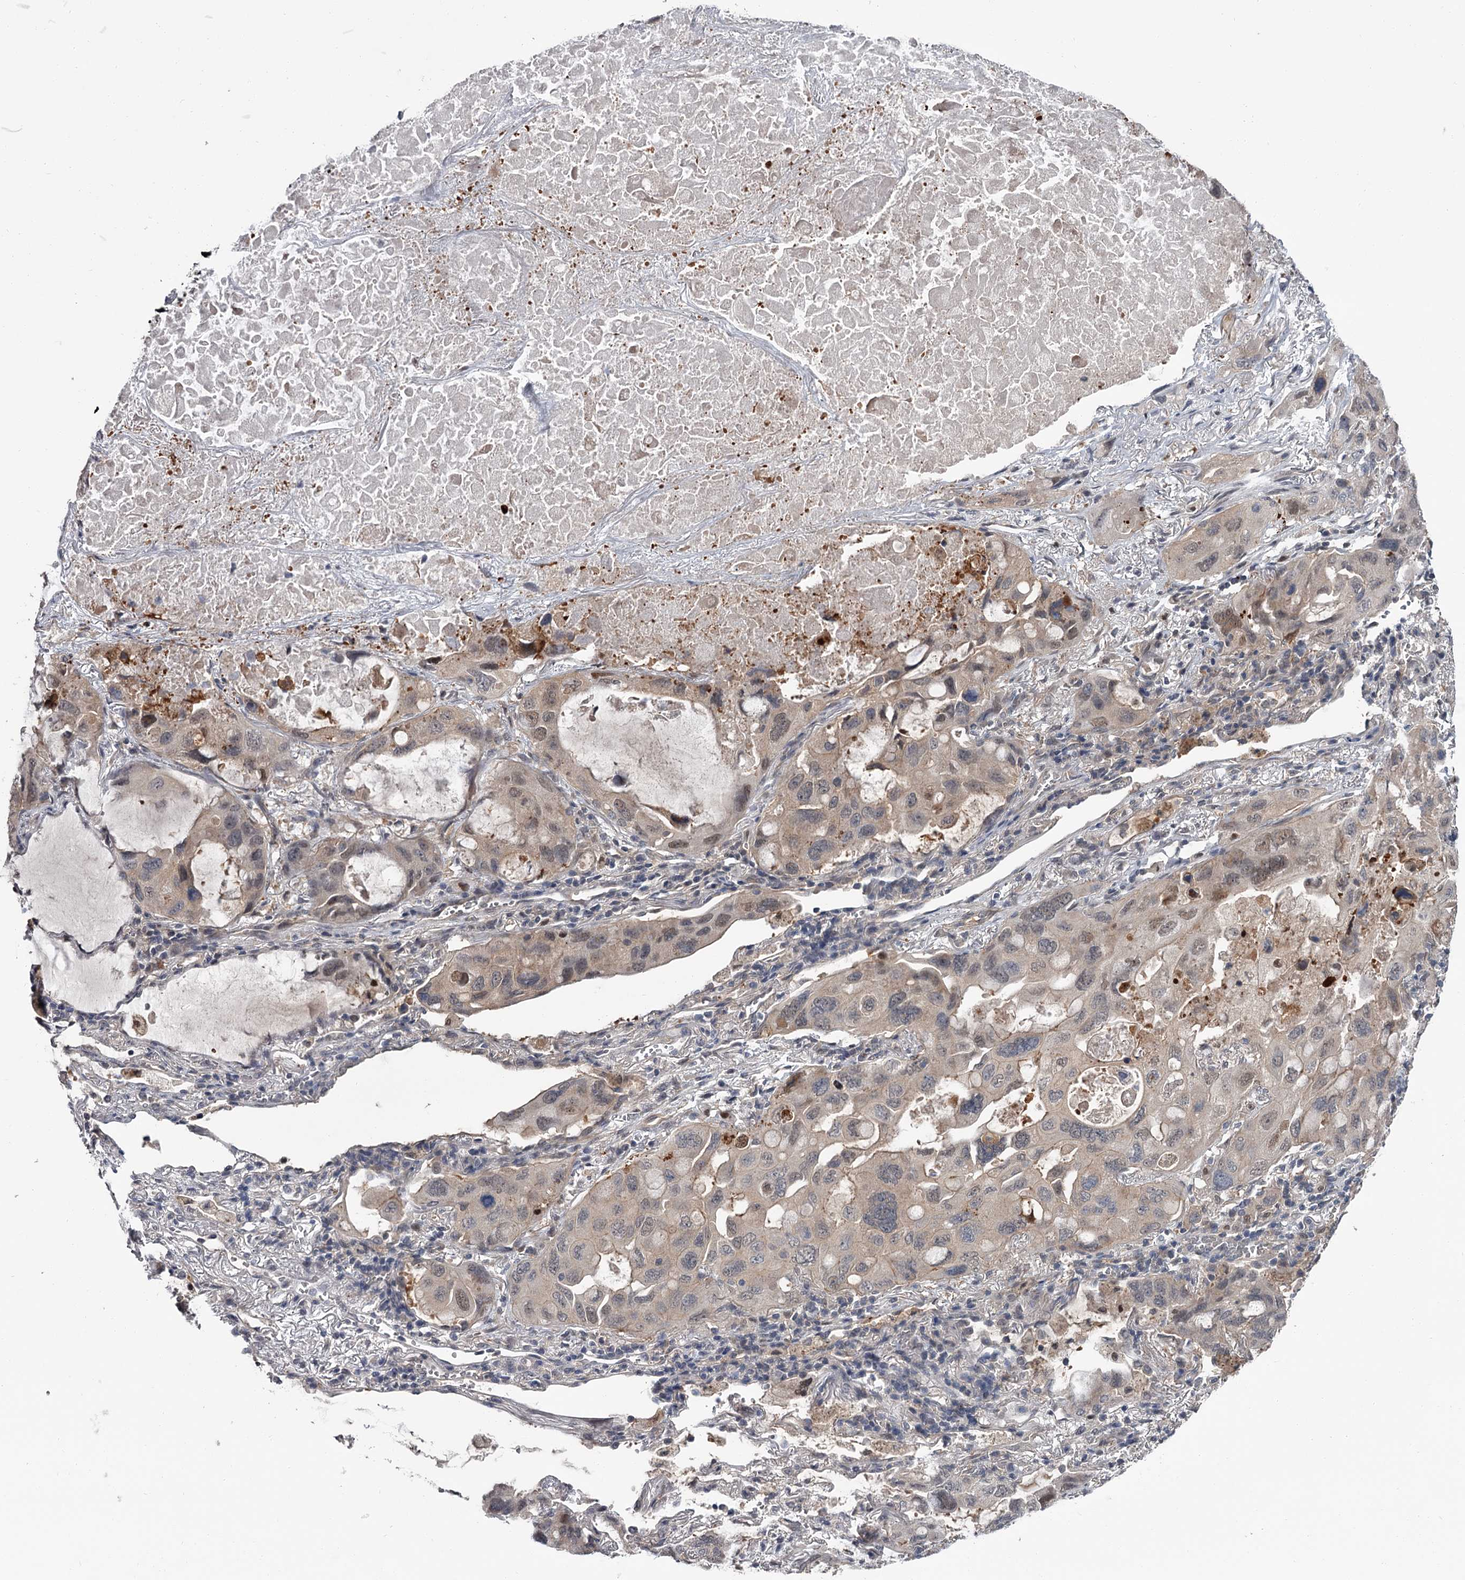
{"staining": {"intensity": "moderate", "quantity": "<25%", "location": "cytoplasmic/membranous"}, "tissue": "lung cancer", "cell_type": "Tumor cells", "image_type": "cancer", "snomed": [{"axis": "morphology", "description": "Squamous cell carcinoma, NOS"}, {"axis": "topography", "description": "Lung"}], "caption": "Immunohistochemical staining of human lung cancer demonstrates low levels of moderate cytoplasmic/membranous staining in approximately <25% of tumor cells.", "gene": "DAO", "patient": {"sex": "female", "age": 73}}